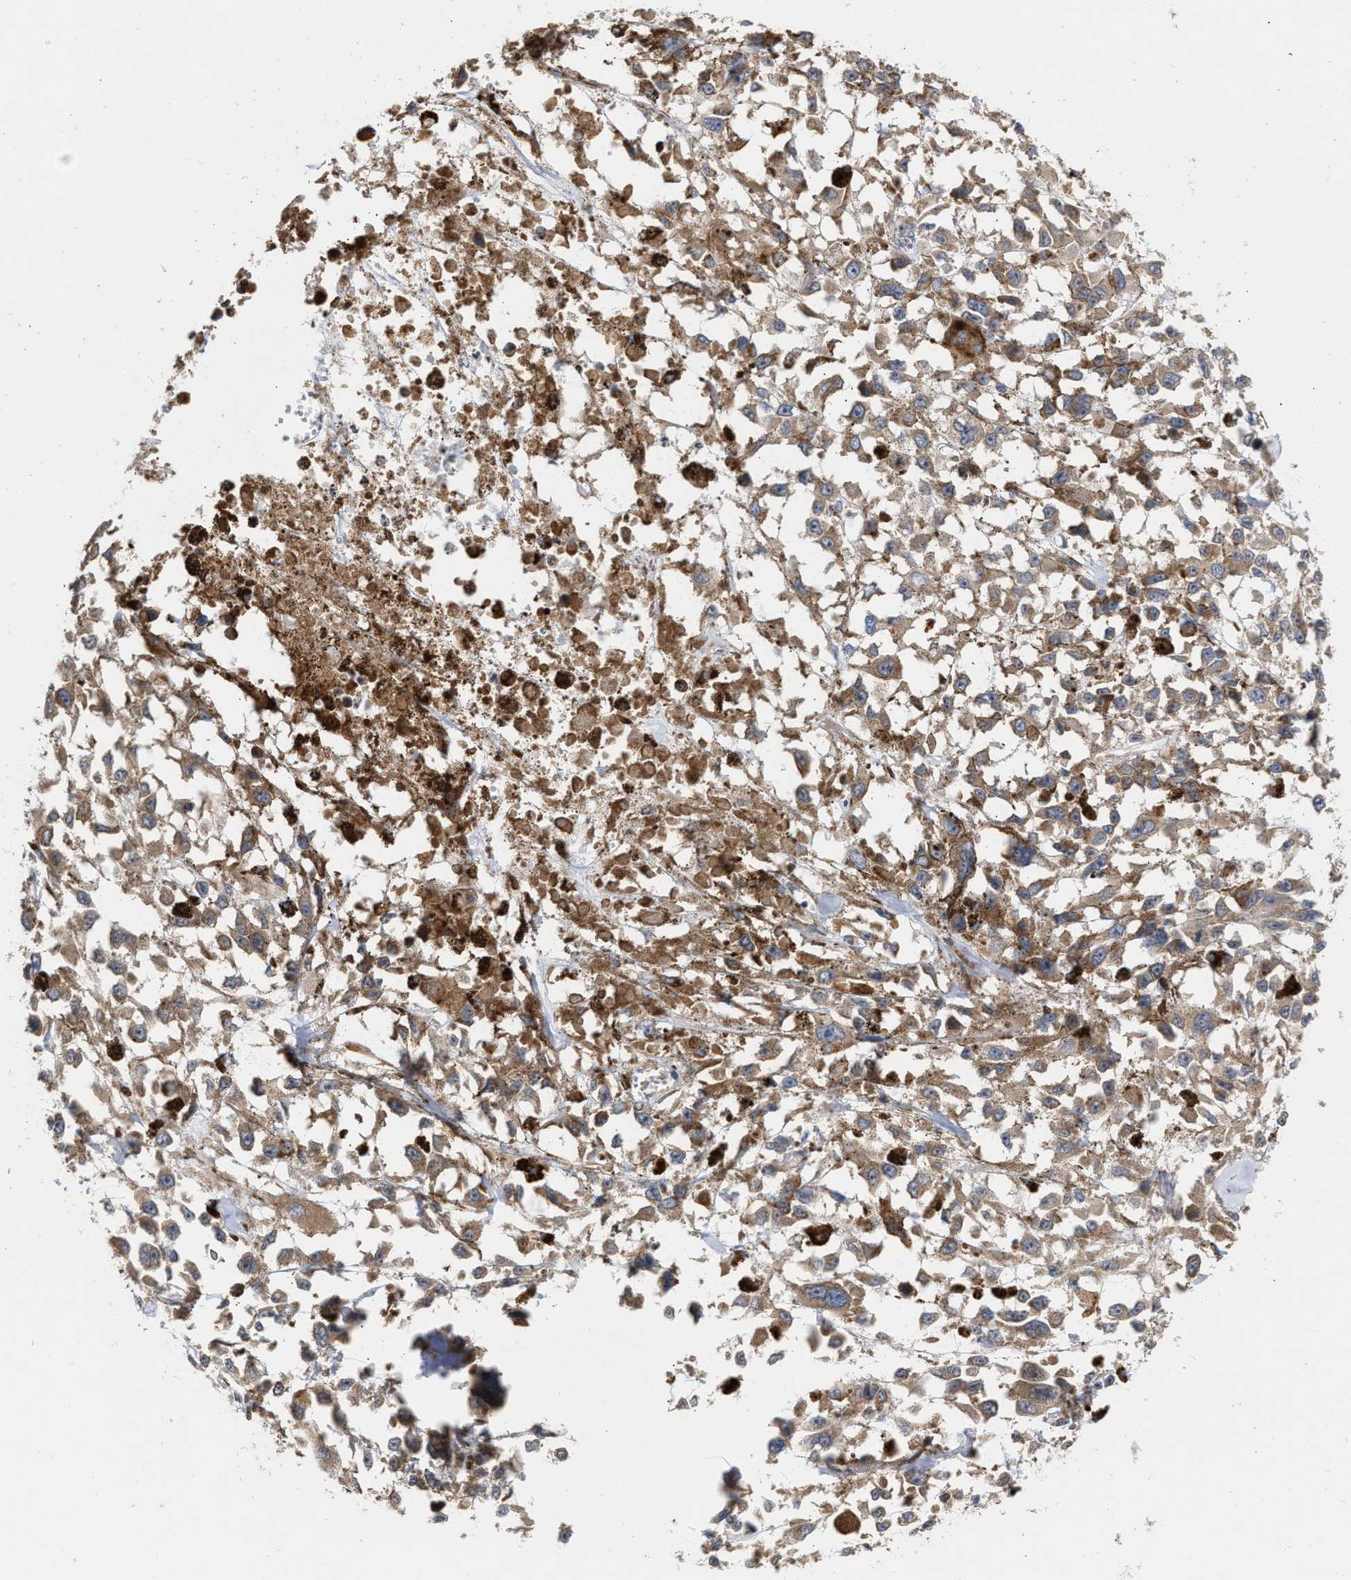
{"staining": {"intensity": "moderate", "quantity": ">75%", "location": "cytoplasmic/membranous"}, "tissue": "melanoma", "cell_type": "Tumor cells", "image_type": "cancer", "snomed": [{"axis": "morphology", "description": "Malignant melanoma, Metastatic site"}, {"axis": "topography", "description": "Lymph node"}], "caption": "Melanoma stained with DAB (3,3'-diaminobenzidine) immunohistochemistry reveals medium levels of moderate cytoplasmic/membranous positivity in about >75% of tumor cells.", "gene": "SAR1A", "patient": {"sex": "male", "age": 59}}